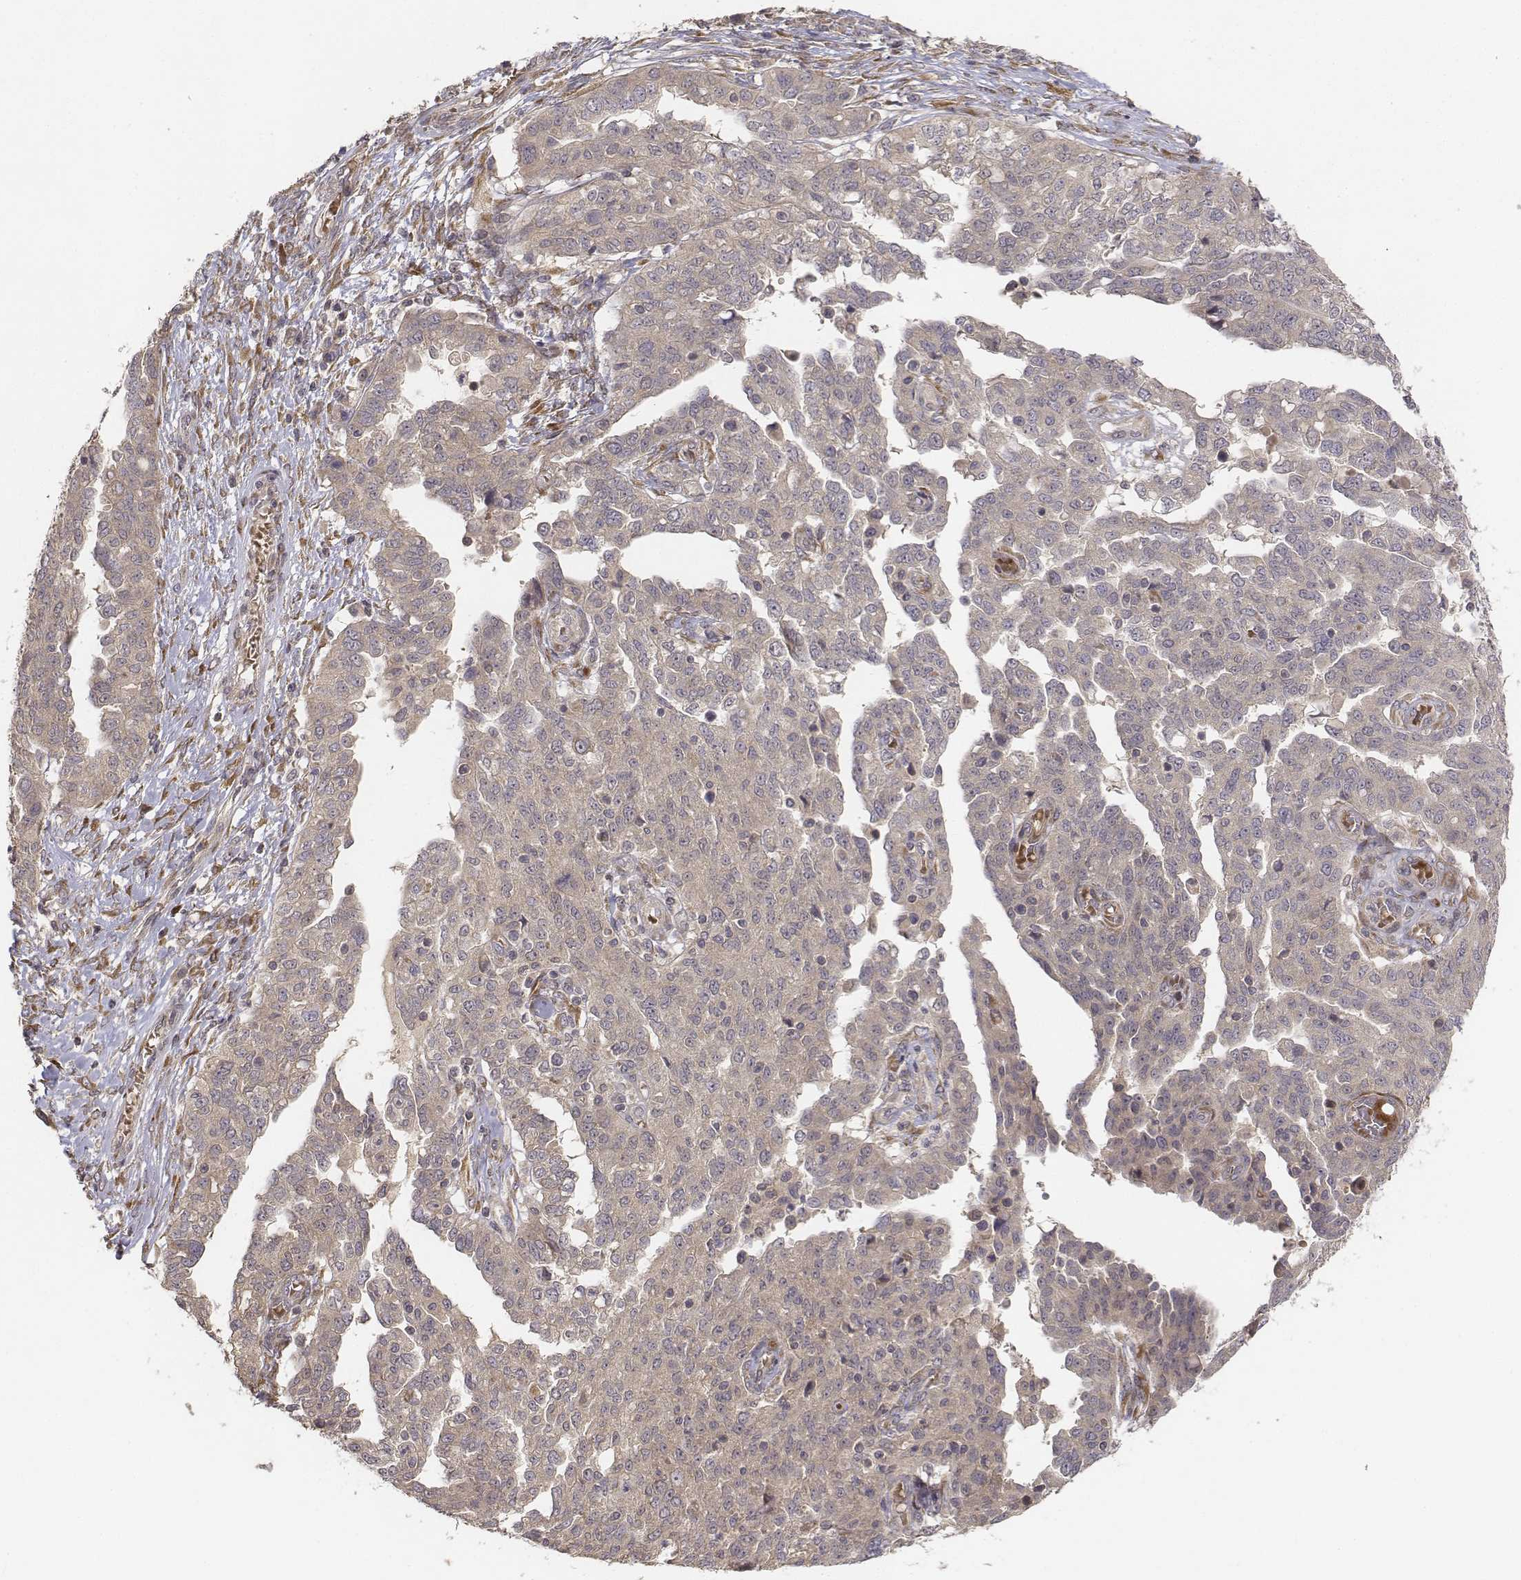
{"staining": {"intensity": "weak", "quantity": "<25%", "location": "cytoplasmic/membranous"}, "tissue": "ovarian cancer", "cell_type": "Tumor cells", "image_type": "cancer", "snomed": [{"axis": "morphology", "description": "Cystadenocarcinoma, serous, NOS"}, {"axis": "topography", "description": "Ovary"}], "caption": "The image displays no significant staining in tumor cells of ovarian serous cystadenocarcinoma.", "gene": "FBXO21", "patient": {"sex": "female", "age": 67}}